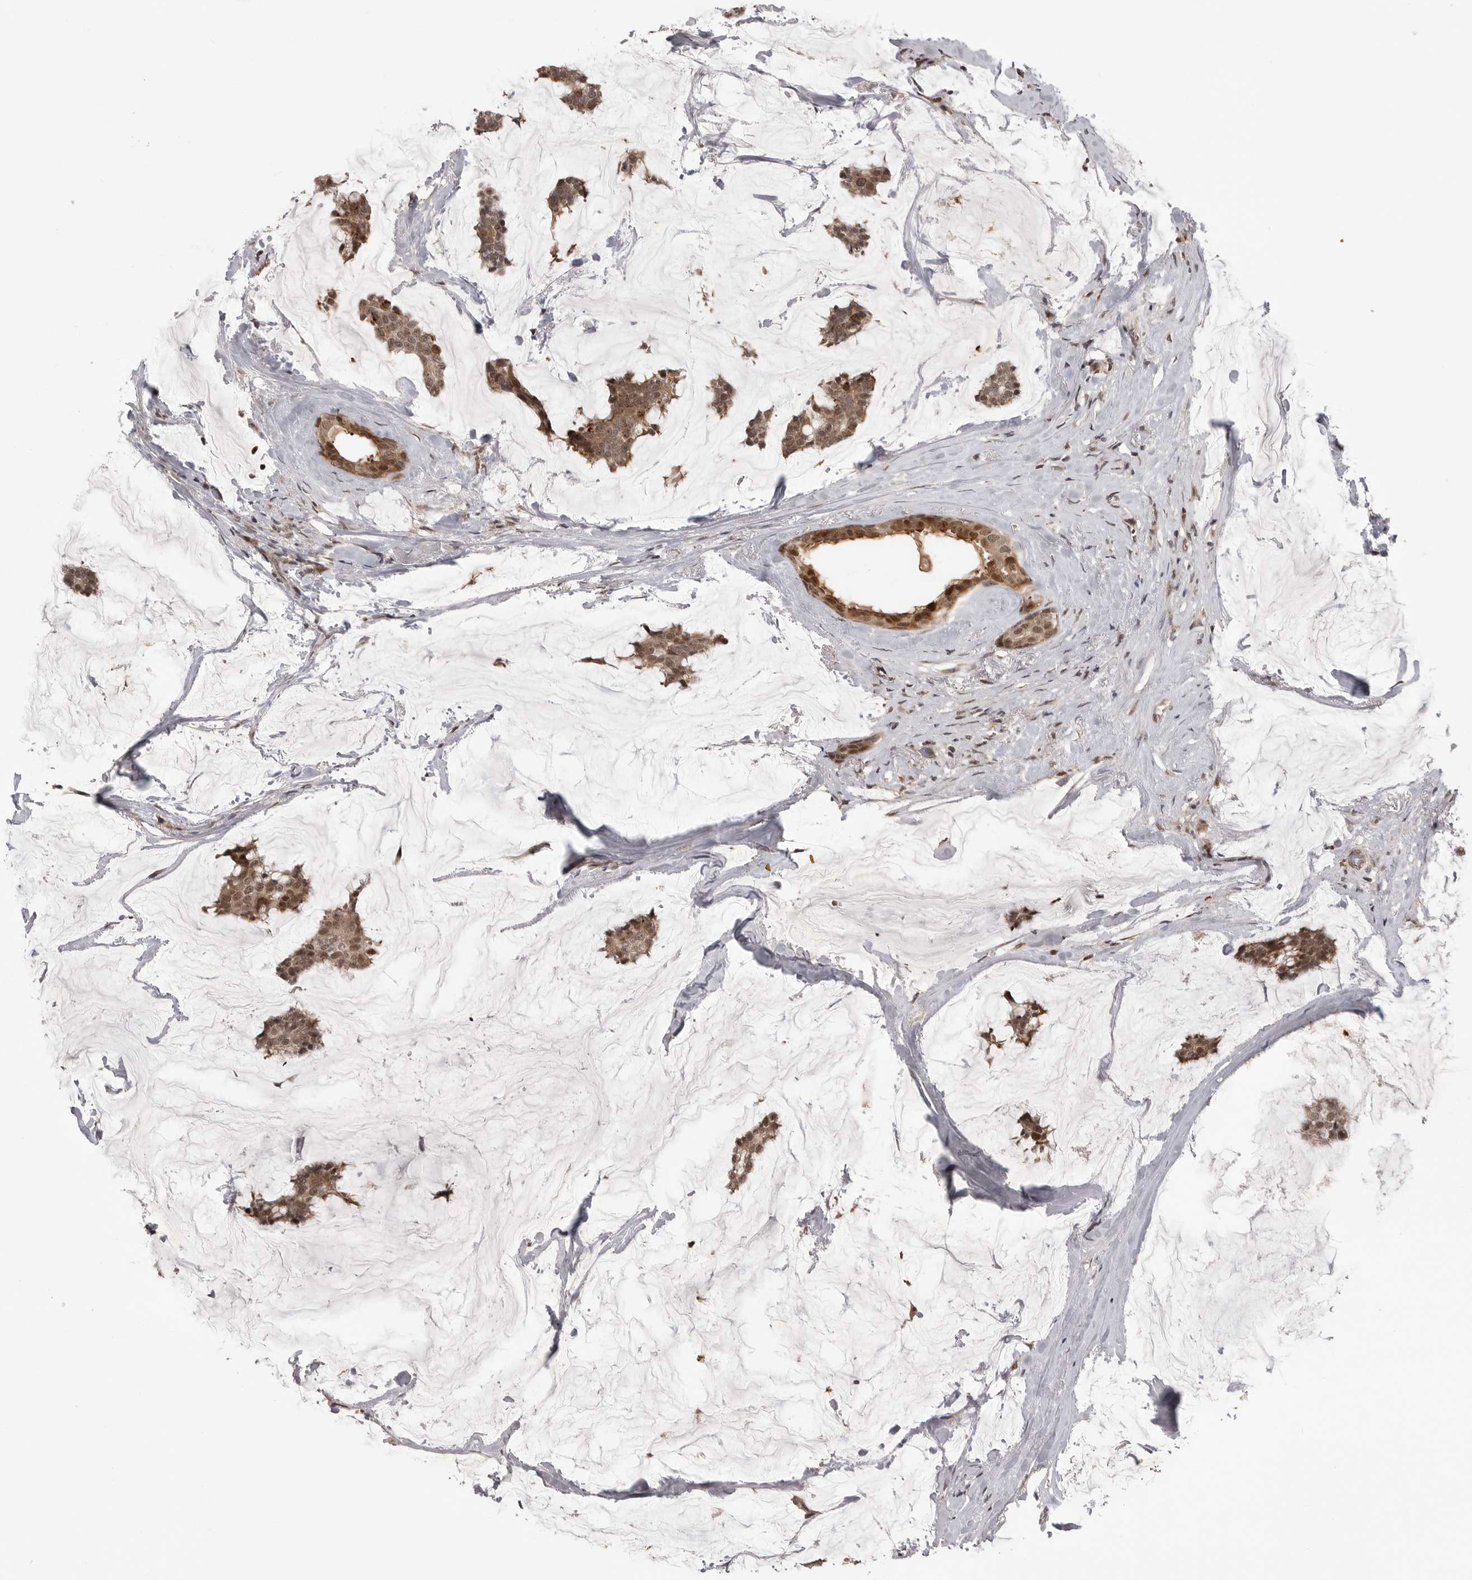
{"staining": {"intensity": "moderate", "quantity": ">75%", "location": "cytoplasmic/membranous,nuclear"}, "tissue": "breast cancer", "cell_type": "Tumor cells", "image_type": "cancer", "snomed": [{"axis": "morphology", "description": "Duct carcinoma"}, {"axis": "topography", "description": "Breast"}], "caption": "DAB (3,3'-diaminobenzidine) immunohistochemical staining of human infiltrating ductal carcinoma (breast) exhibits moderate cytoplasmic/membranous and nuclear protein expression in about >75% of tumor cells.", "gene": "PEG3", "patient": {"sex": "female", "age": 93}}